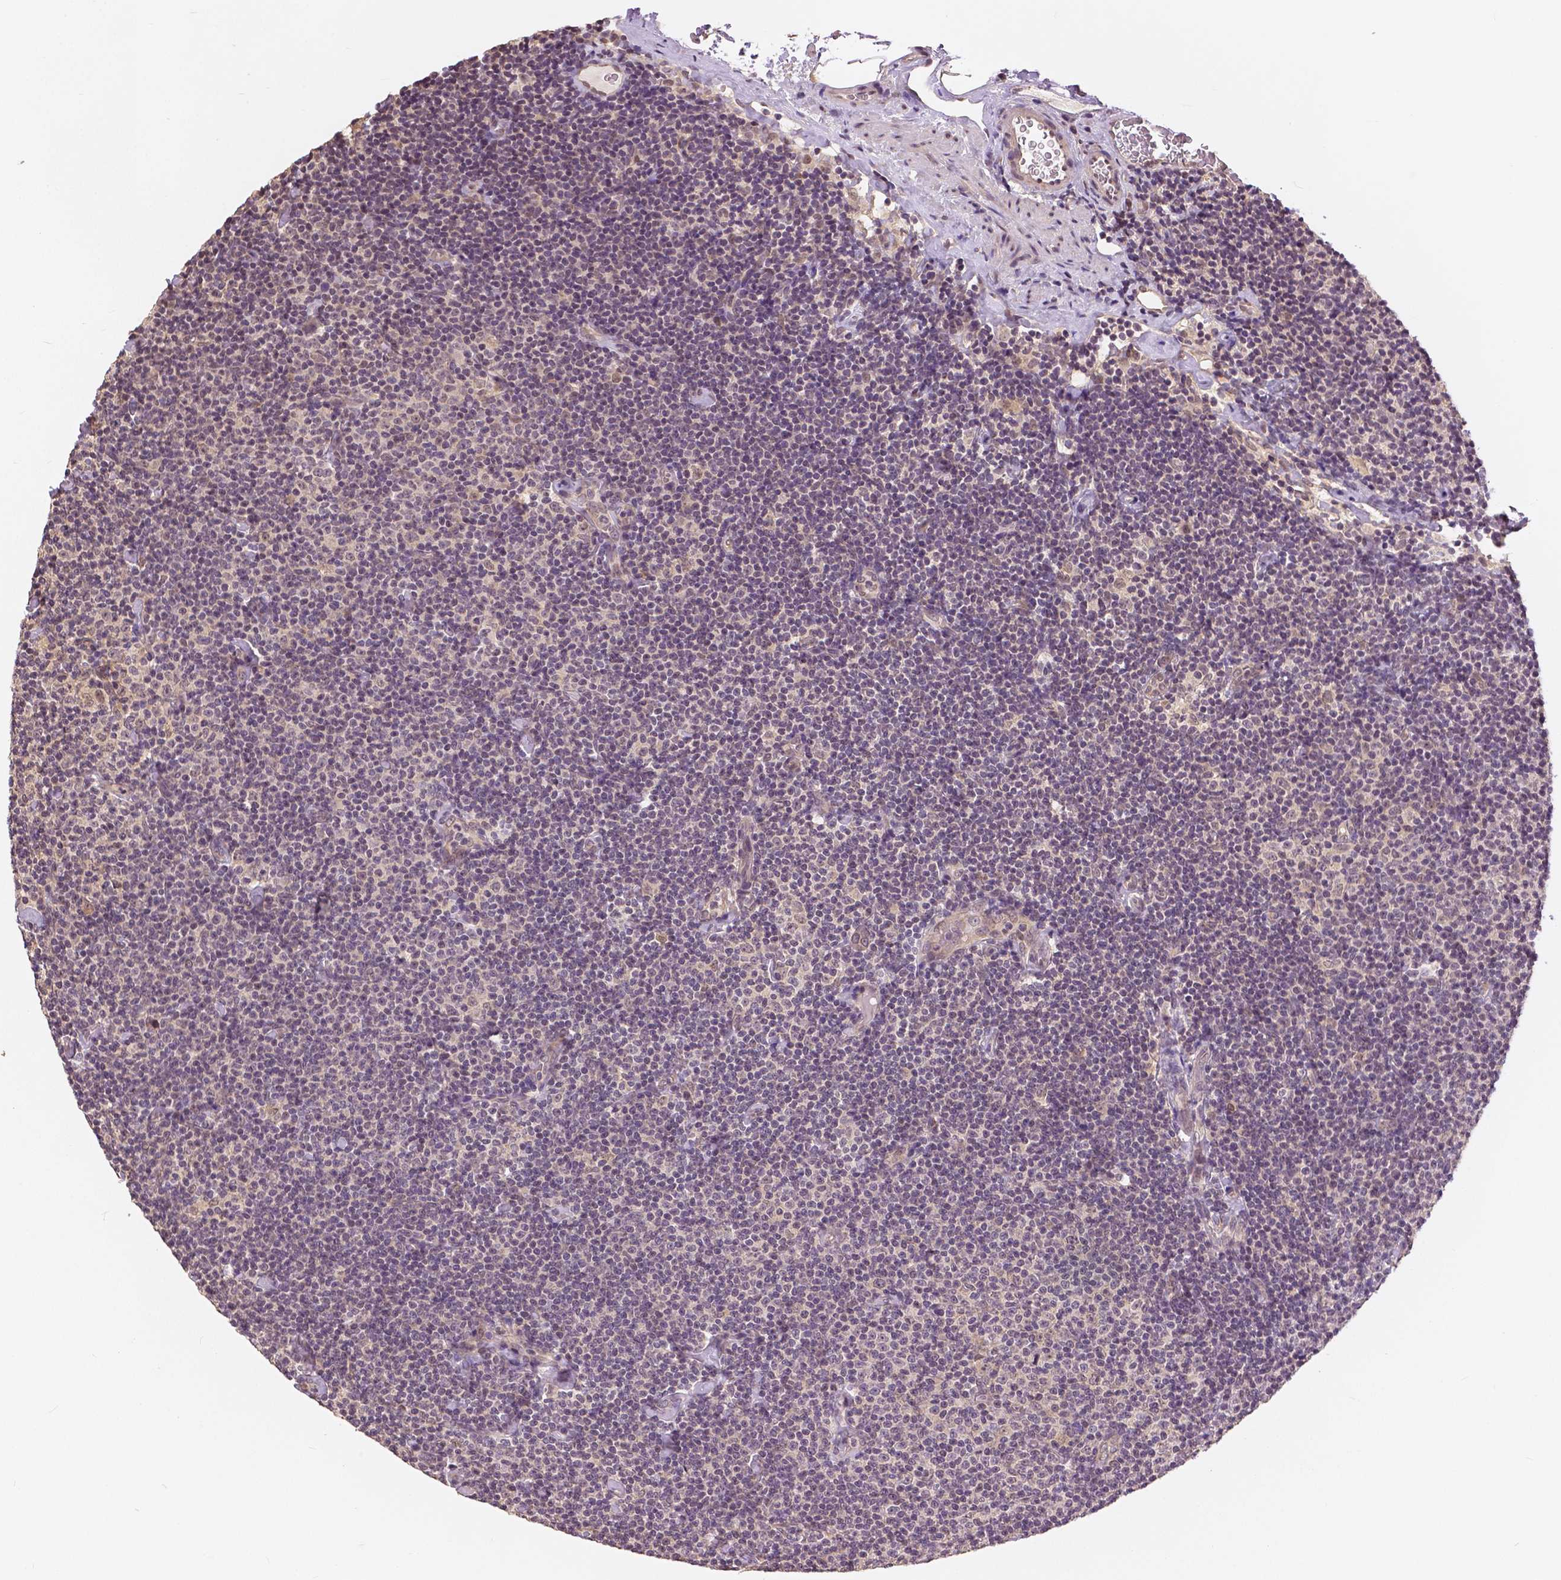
{"staining": {"intensity": "negative", "quantity": "none", "location": "none"}, "tissue": "lymphoma", "cell_type": "Tumor cells", "image_type": "cancer", "snomed": [{"axis": "morphology", "description": "Malignant lymphoma, non-Hodgkin's type, Low grade"}, {"axis": "topography", "description": "Lymph node"}], "caption": "Tumor cells are negative for brown protein staining in lymphoma.", "gene": "MAP1LC3B", "patient": {"sex": "male", "age": 81}}